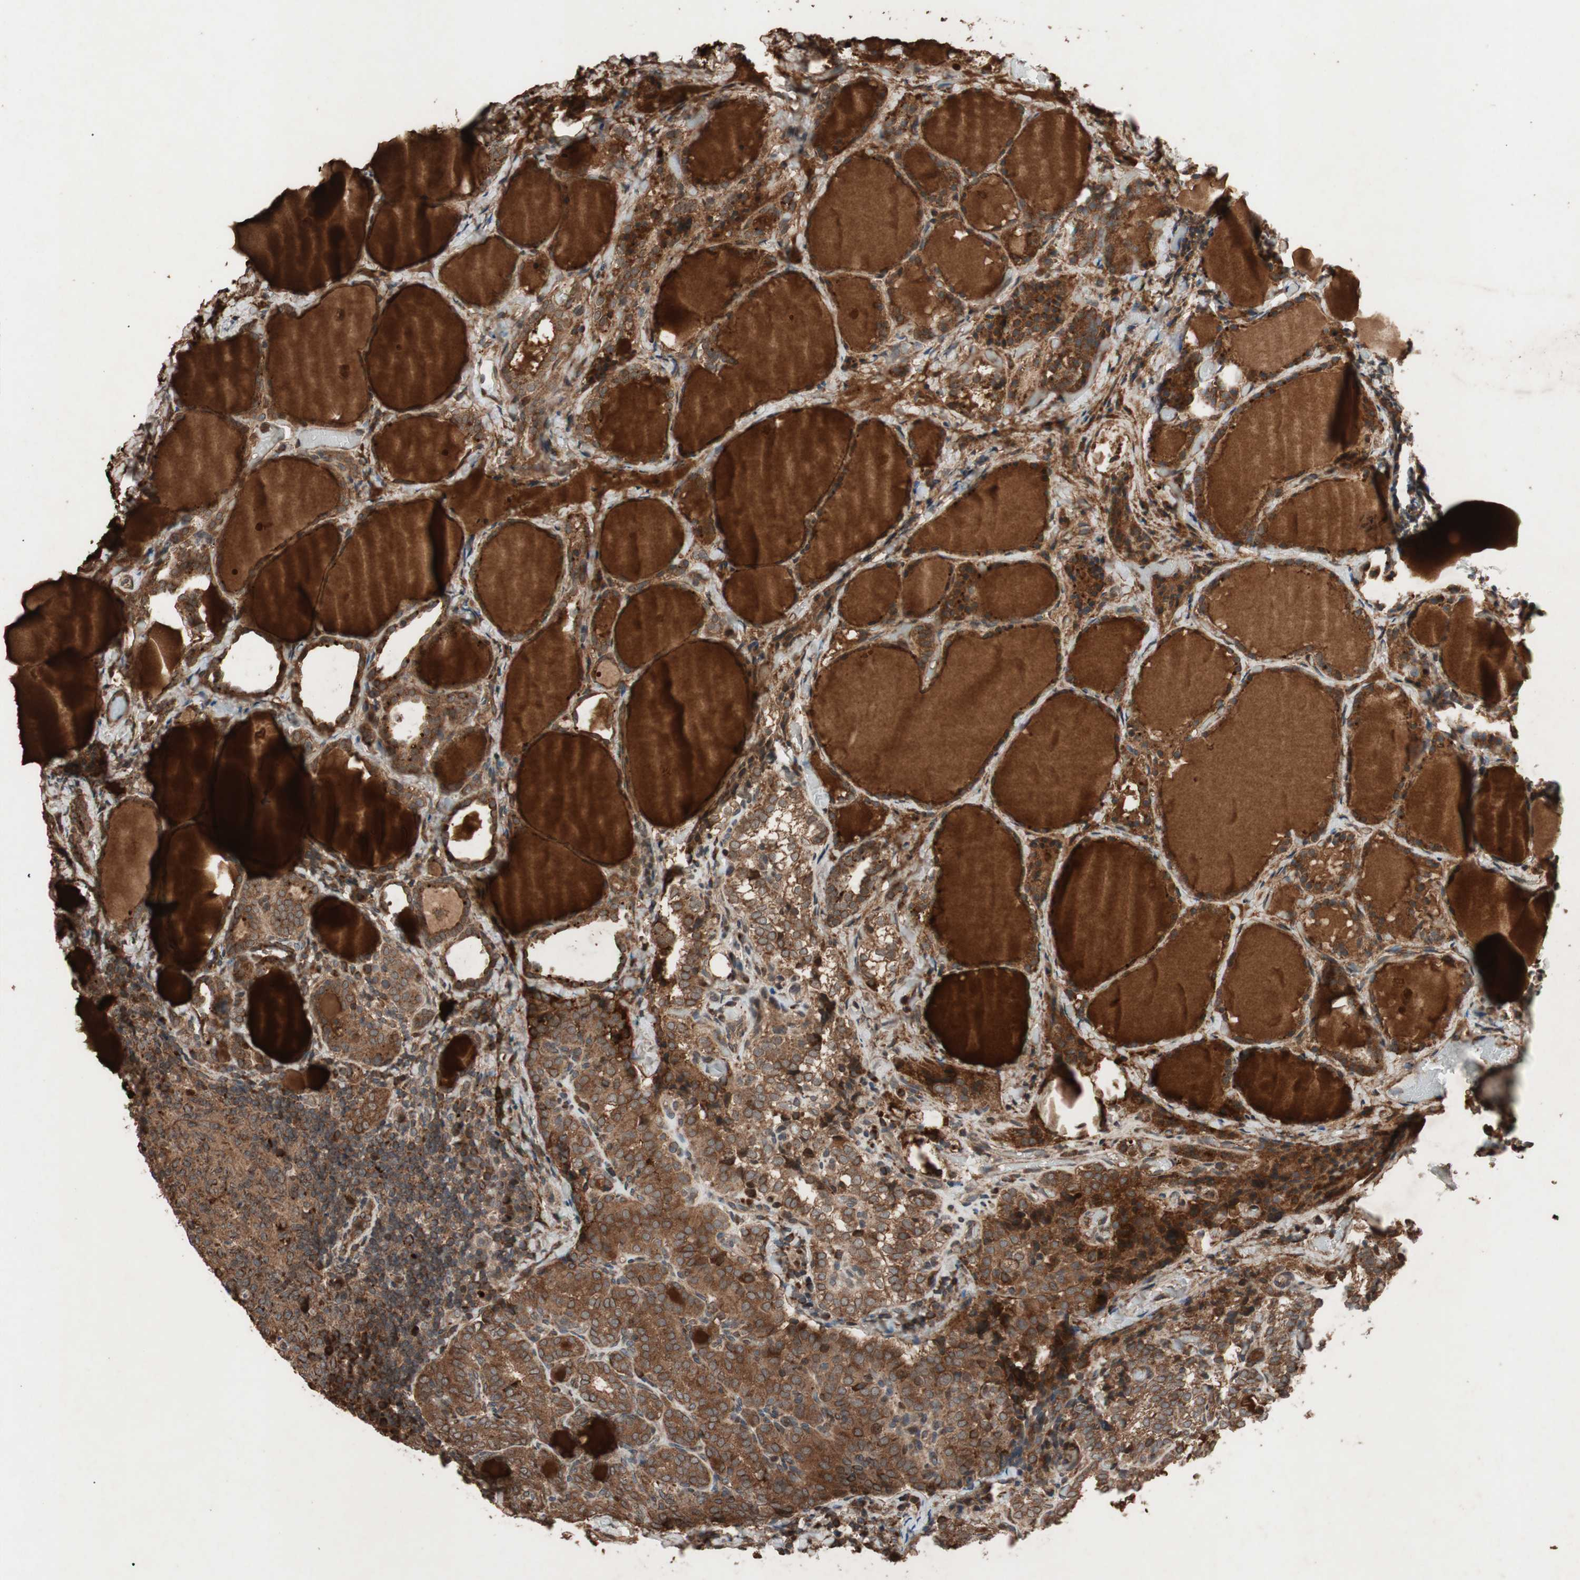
{"staining": {"intensity": "strong", "quantity": ">75%", "location": "cytoplasmic/membranous"}, "tissue": "thyroid cancer", "cell_type": "Tumor cells", "image_type": "cancer", "snomed": [{"axis": "morphology", "description": "Normal tissue, NOS"}, {"axis": "morphology", "description": "Papillary adenocarcinoma, NOS"}, {"axis": "topography", "description": "Thyroid gland"}], "caption": "Protein staining reveals strong cytoplasmic/membranous expression in about >75% of tumor cells in thyroid papillary adenocarcinoma.", "gene": "RAB1A", "patient": {"sex": "female", "age": 30}}